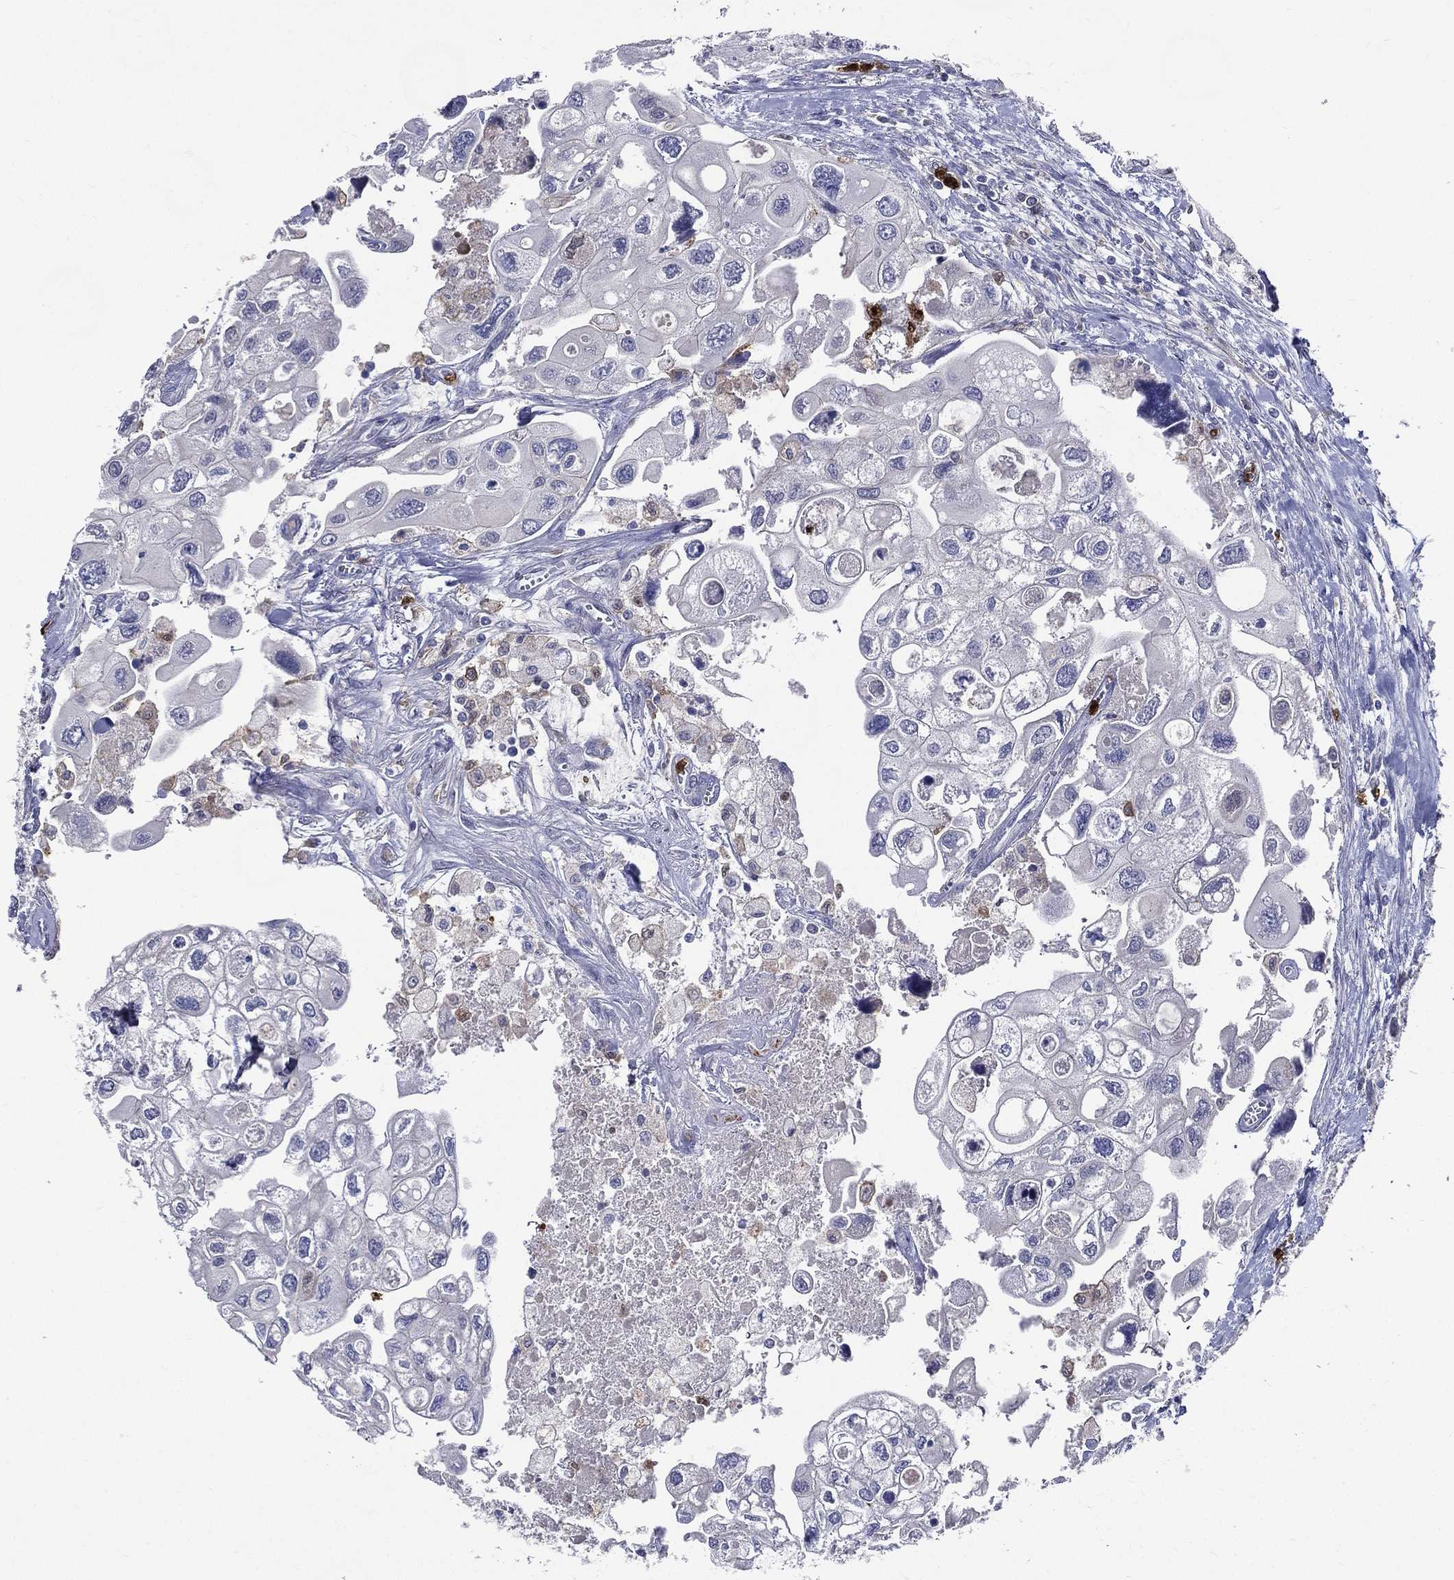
{"staining": {"intensity": "negative", "quantity": "none", "location": "none"}, "tissue": "urothelial cancer", "cell_type": "Tumor cells", "image_type": "cancer", "snomed": [{"axis": "morphology", "description": "Urothelial carcinoma, High grade"}, {"axis": "topography", "description": "Urinary bladder"}], "caption": "Immunohistochemical staining of human high-grade urothelial carcinoma shows no significant positivity in tumor cells.", "gene": "GPR171", "patient": {"sex": "male", "age": 59}}